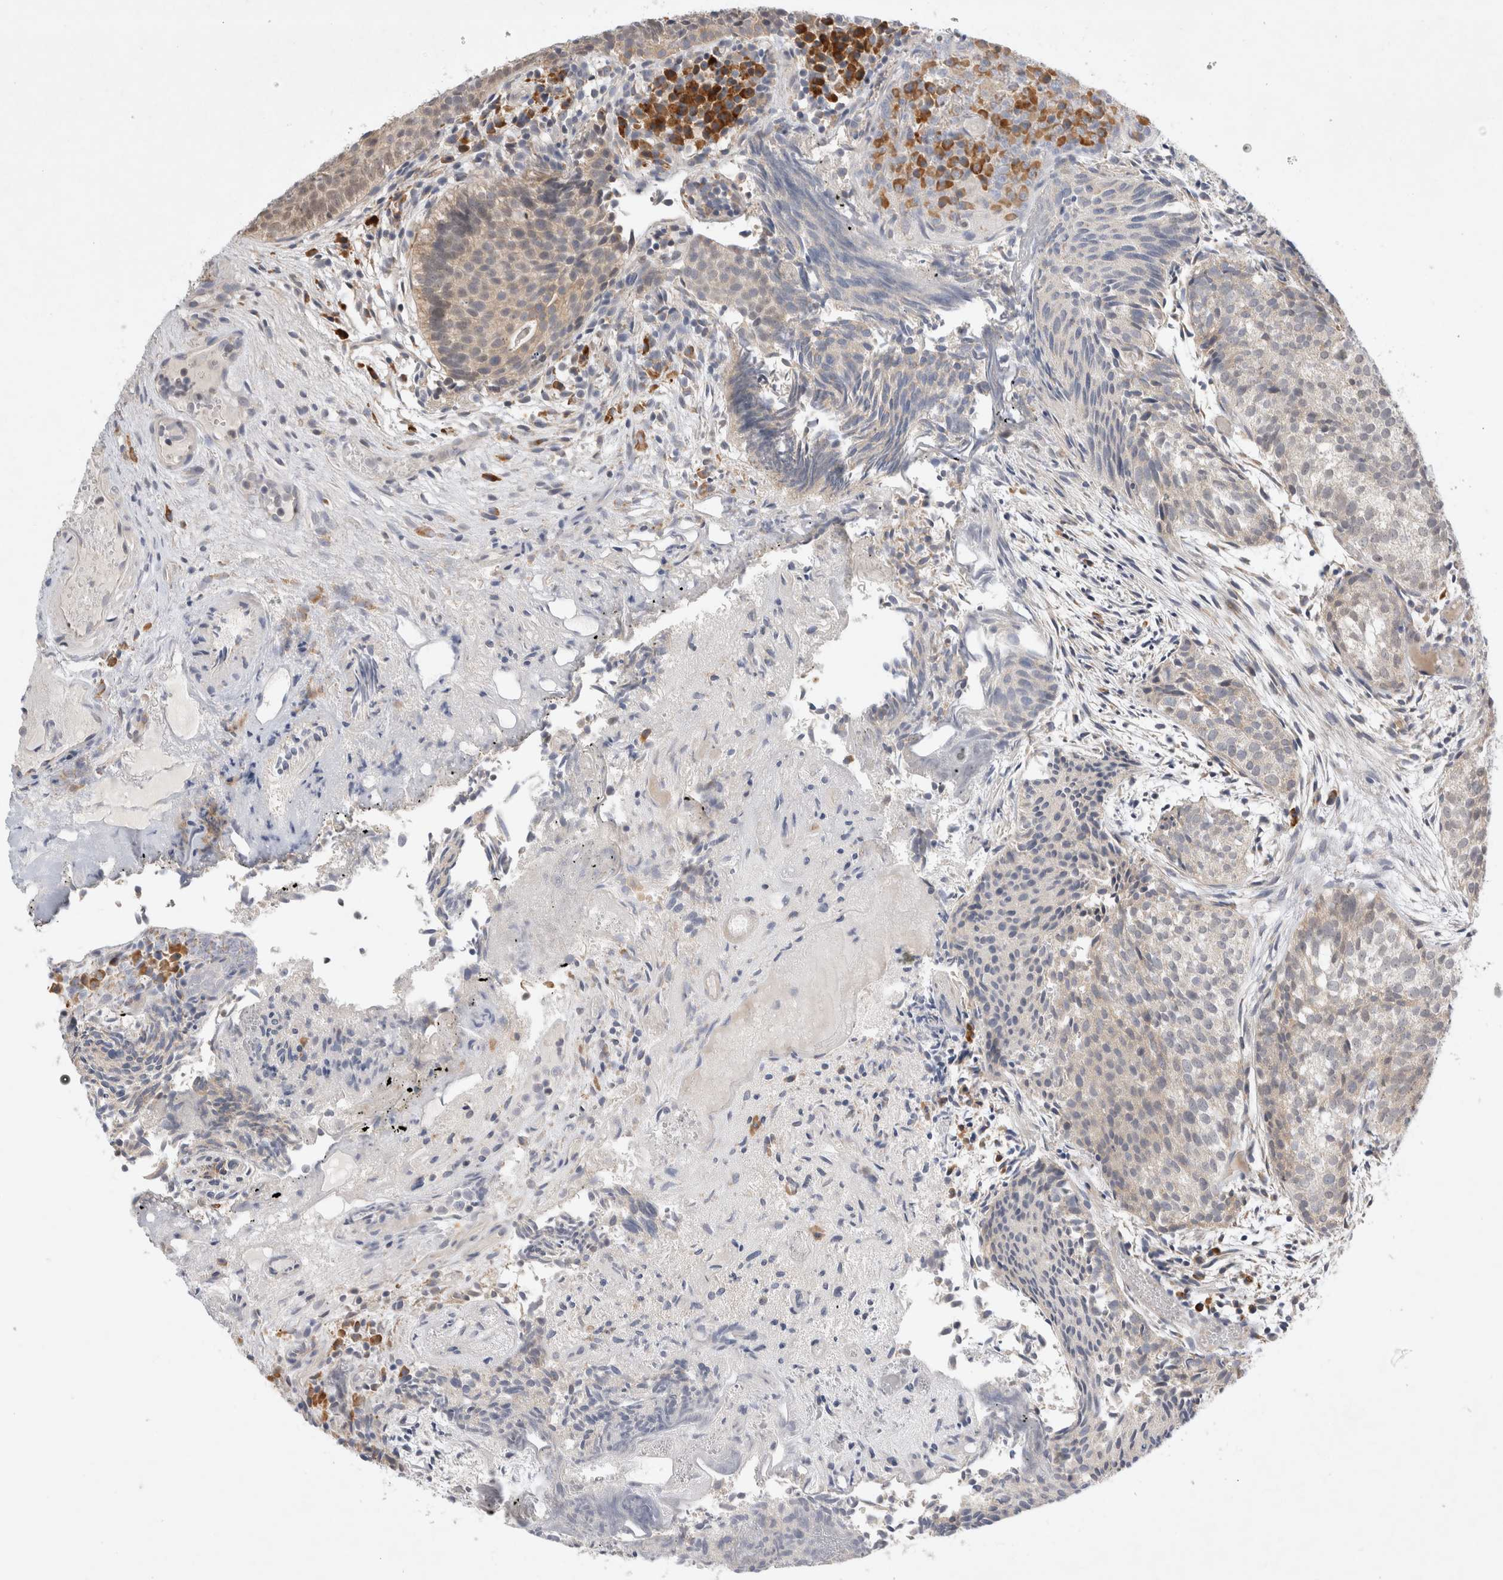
{"staining": {"intensity": "weak", "quantity": "<25%", "location": "cytoplasmic/membranous"}, "tissue": "urothelial cancer", "cell_type": "Tumor cells", "image_type": "cancer", "snomed": [{"axis": "morphology", "description": "Urothelial carcinoma, Low grade"}, {"axis": "topography", "description": "Urinary bladder"}], "caption": "Protein analysis of low-grade urothelial carcinoma exhibits no significant positivity in tumor cells. (IHC, brightfield microscopy, high magnification).", "gene": "NEDD4L", "patient": {"sex": "male", "age": 86}}